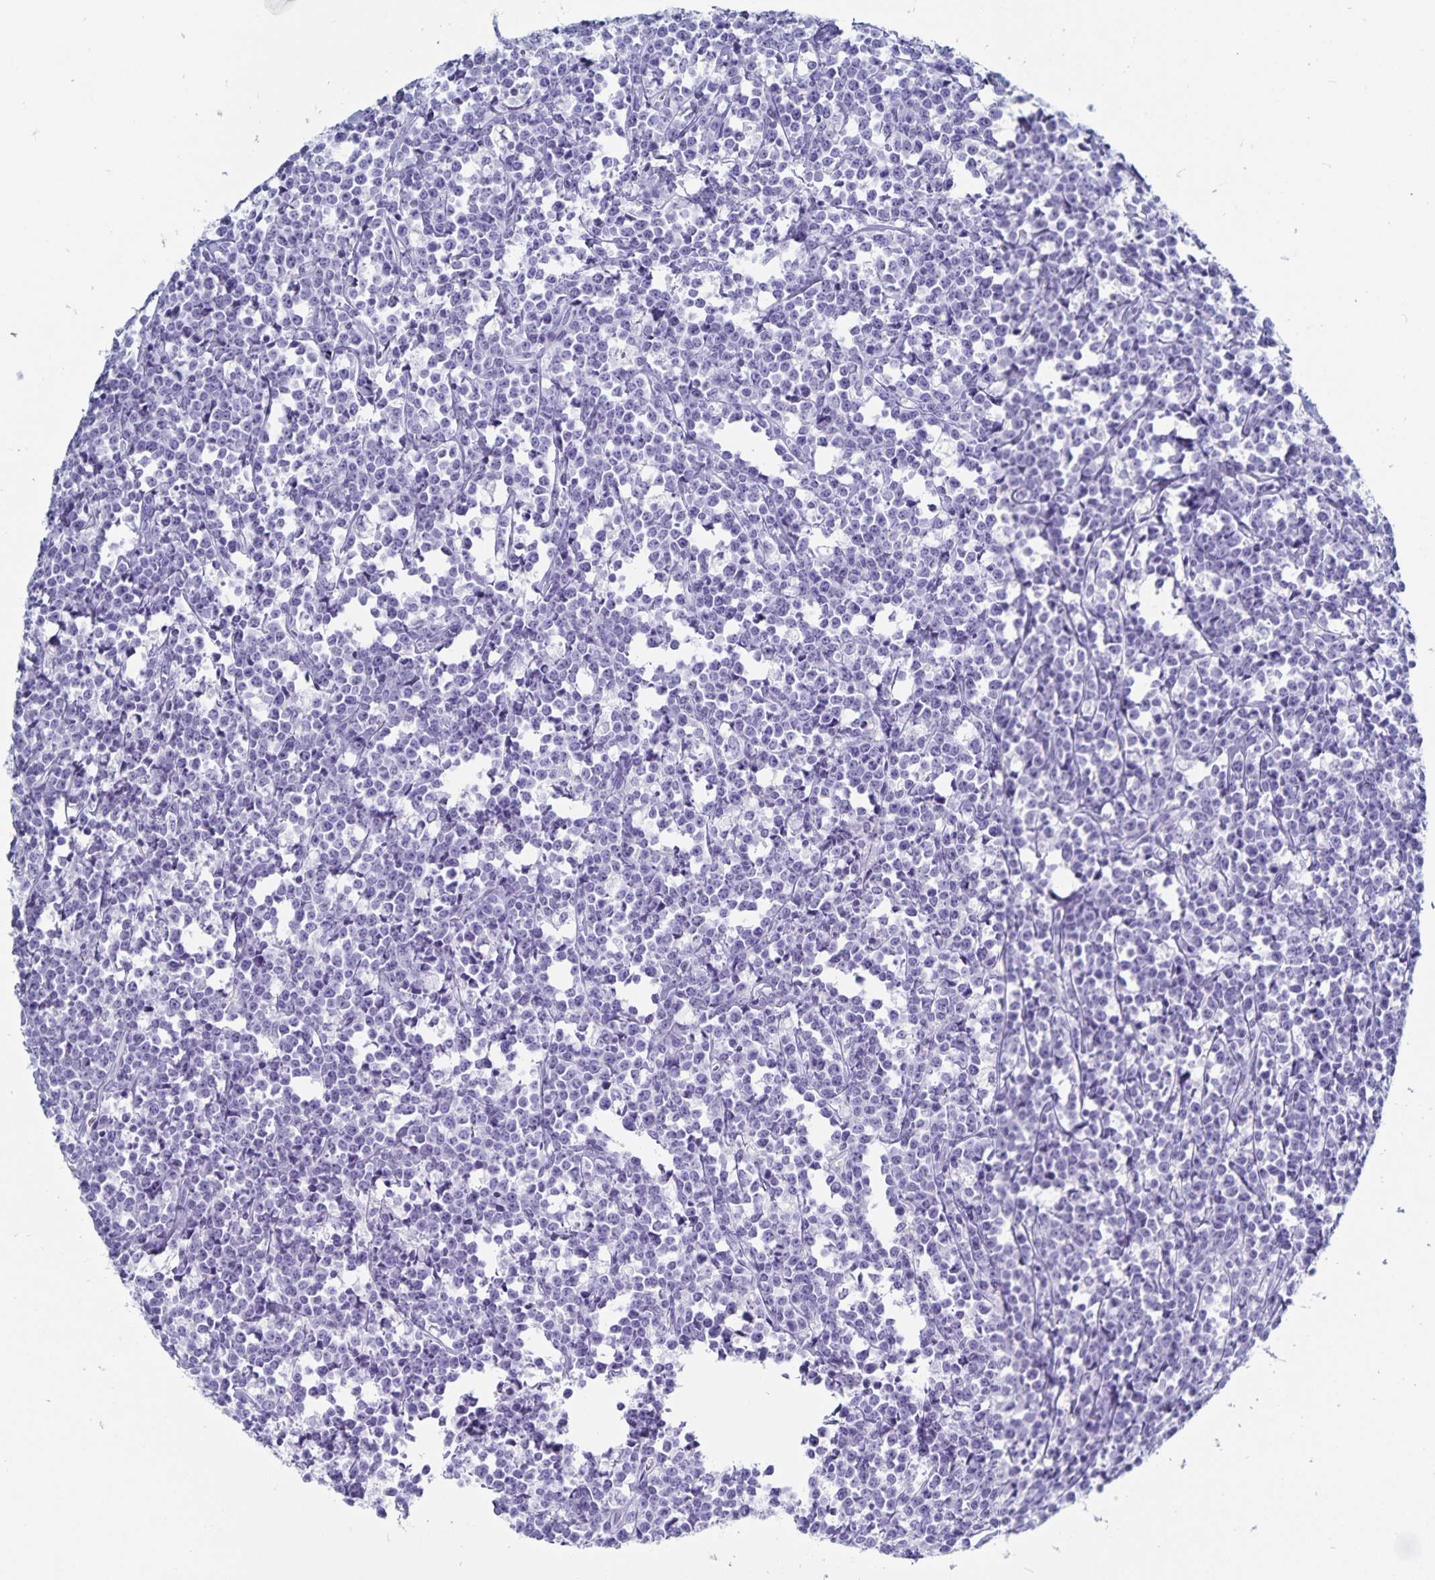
{"staining": {"intensity": "negative", "quantity": "none", "location": "none"}, "tissue": "lymphoma", "cell_type": "Tumor cells", "image_type": "cancer", "snomed": [{"axis": "morphology", "description": "Malignant lymphoma, non-Hodgkin's type, High grade"}, {"axis": "topography", "description": "Small intestine"}], "caption": "High-grade malignant lymphoma, non-Hodgkin's type was stained to show a protein in brown. There is no significant staining in tumor cells. (DAB (3,3'-diaminobenzidine) IHC, high magnification).", "gene": "C19orf73", "patient": {"sex": "female", "age": 56}}